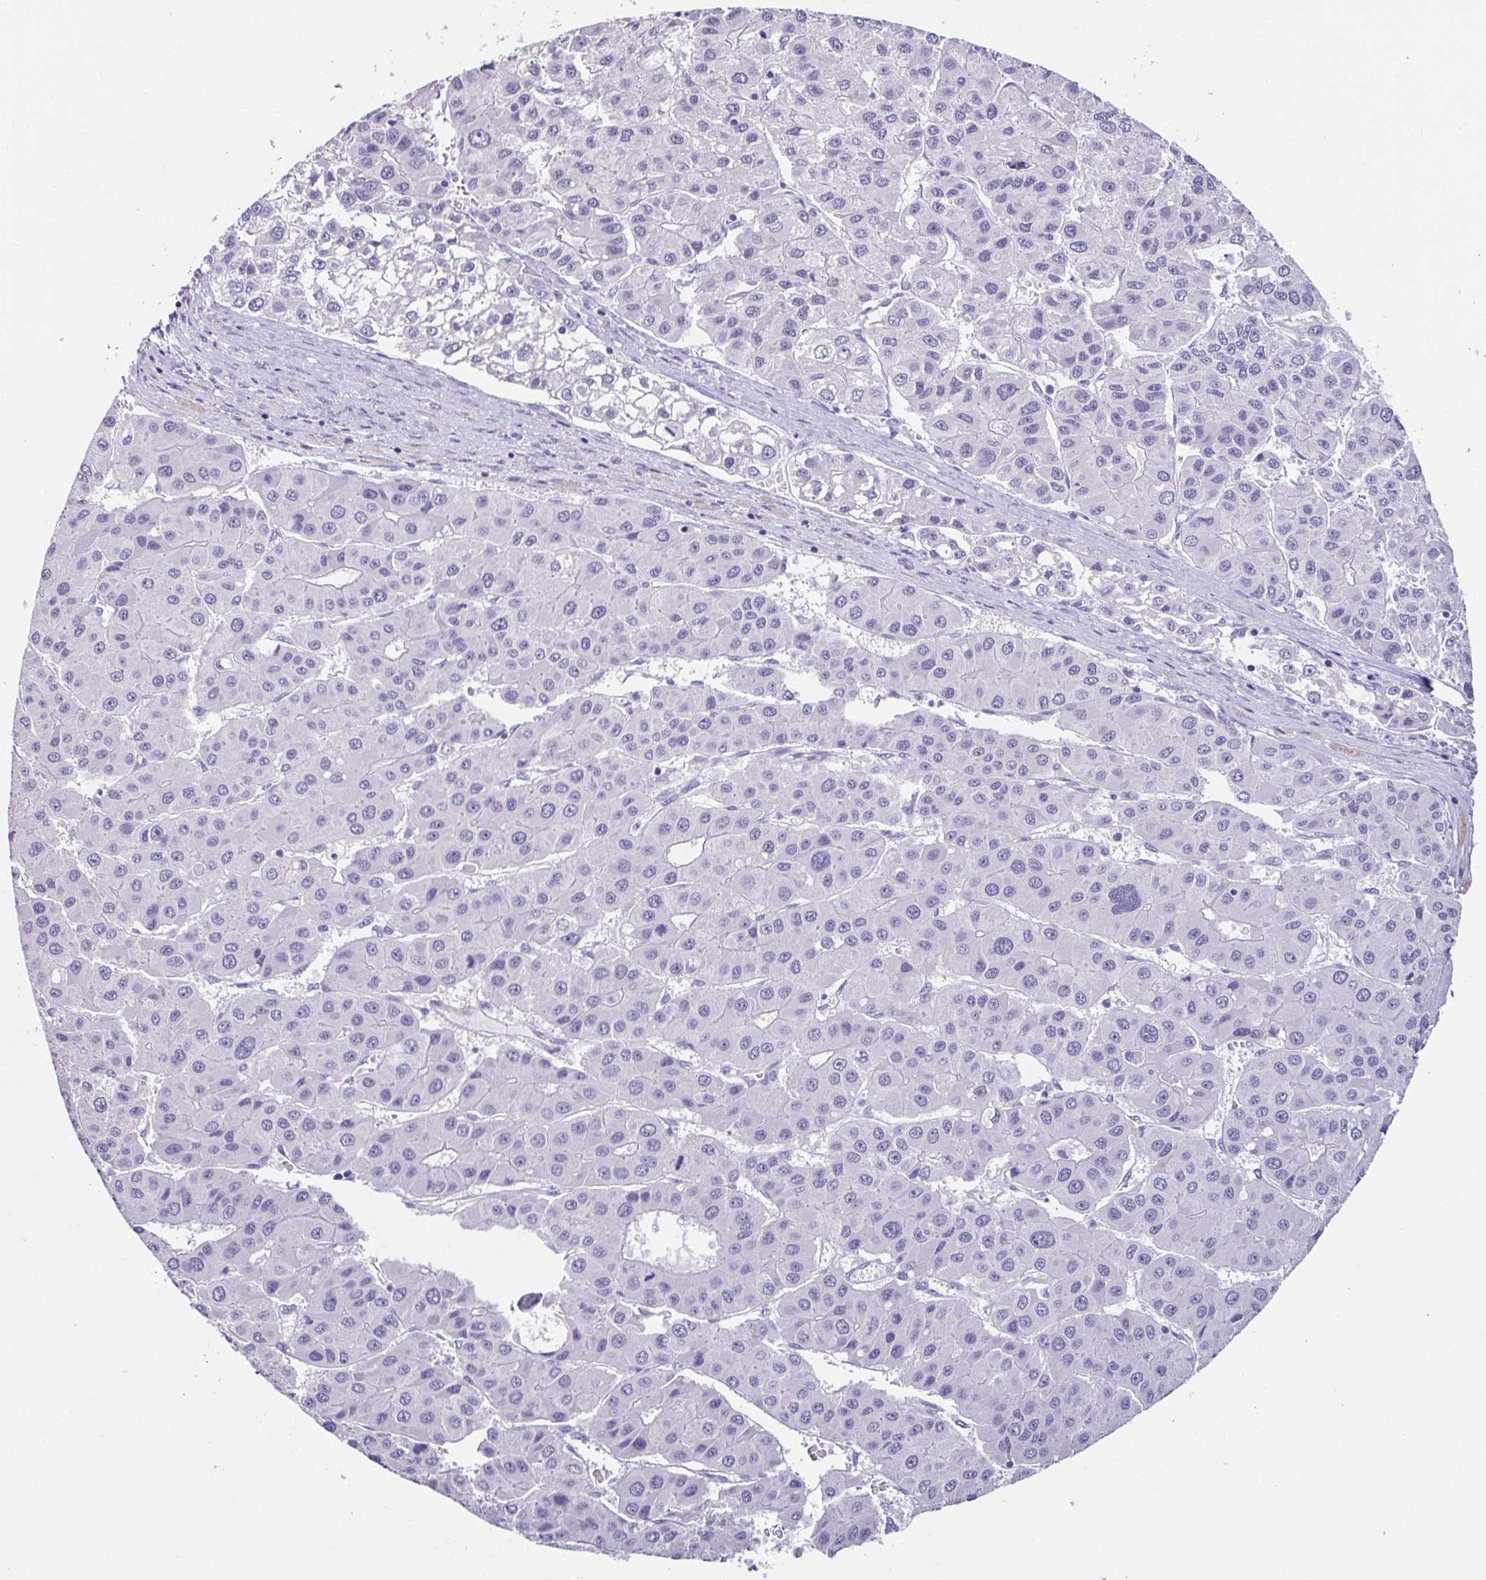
{"staining": {"intensity": "negative", "quantity": "none", "location": "none"}, "tissue": "liver cancer", "cell_type": "Tumor cells", "image_type": "cancer", "snomed": [{"axis": "morphology", "description": "Carcinoma, Hepatocellular, NOS"}, {"axis": "topography", "description": "Liver"}], "caption": "Histopathology image shows no significant protein expression in tumor cells of liver cancer.", "gene": "ESX1", "patient": {"sex": "male", "age": 73}}